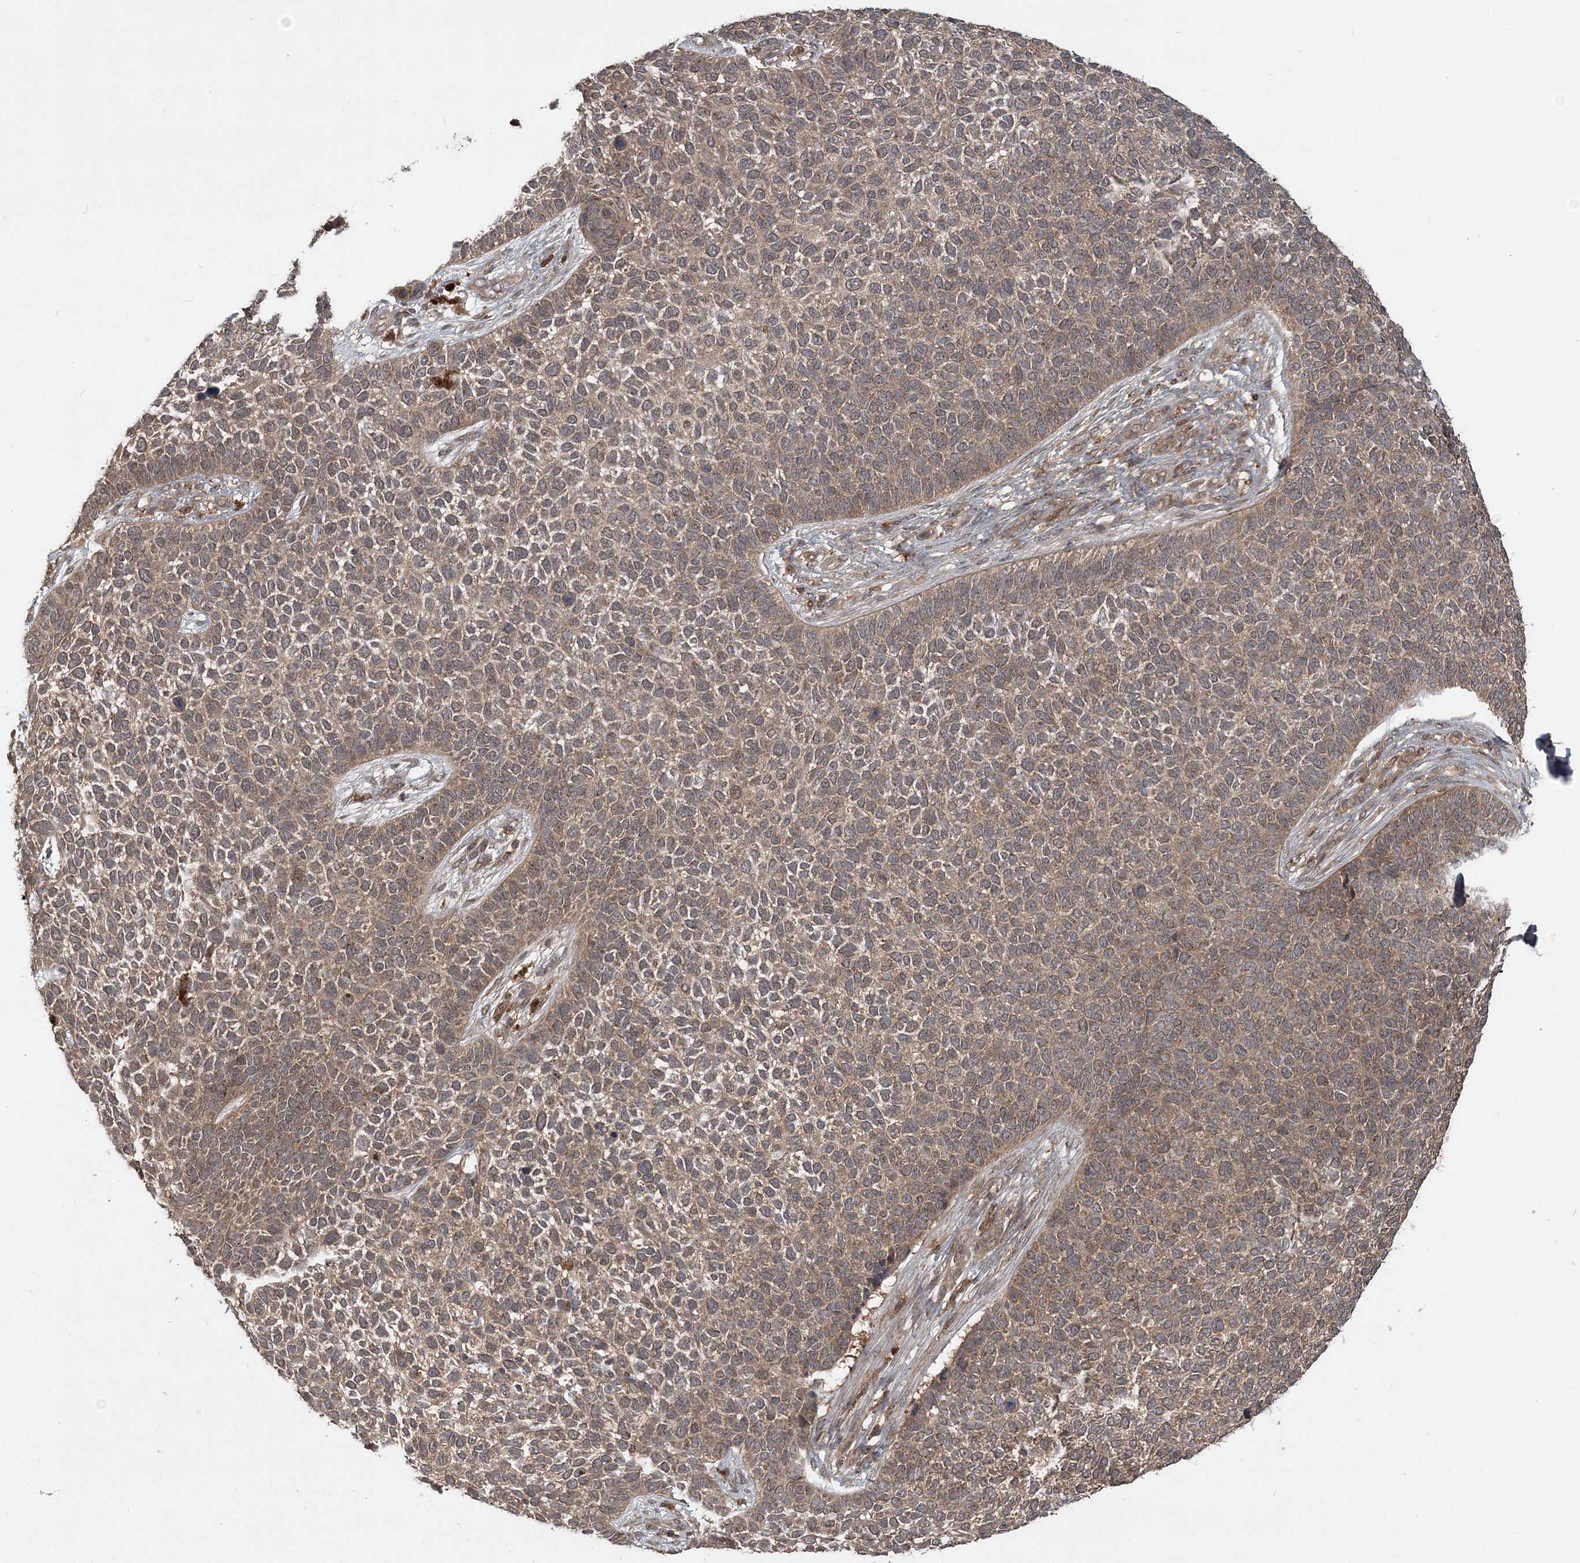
{"staining": {"intensity": "moderate", "quantity": ">75%", "location": "cytoplasmic/membranous"}, "tissue": "skin cancer", "cell_type": "Tumor cells", "image_type": "cancer", "snomed": [{"axis": "morphology", "description": "Basal cell carcinoma"}, {"axis": "topography", "description": "Skin"}], "caption": "A brown stain labels moderate cytoplasmic/membranous staining of a protein in human skin cancer (basal cell carcinoma) tumor cells.", "gene": "LACC1", "patient": {"sex": "female", "age": 84}}